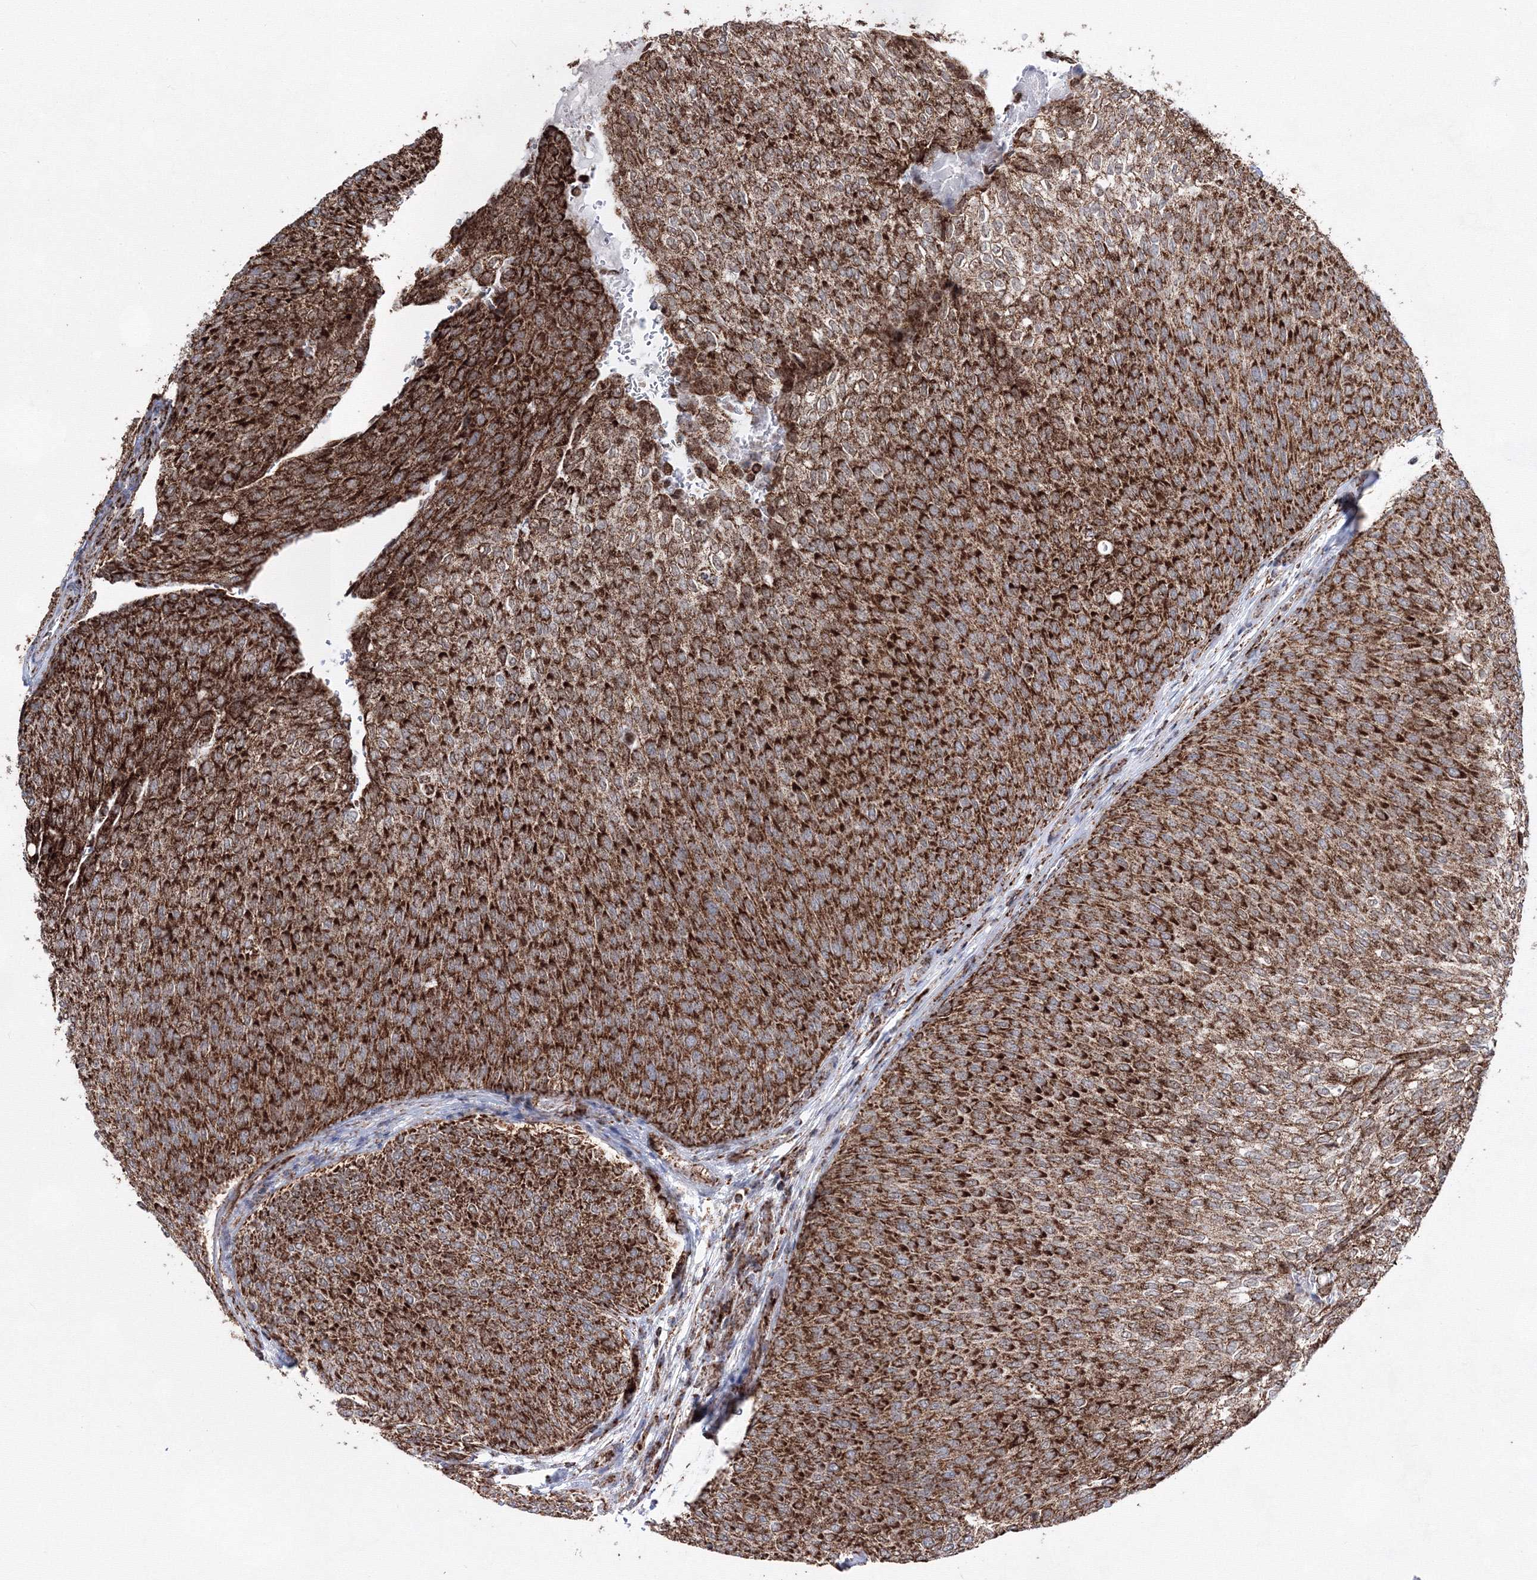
{"staining": {"intensity": "moderate", "quantity": ">75%", "location": "cytoplasmic/membranous"}, "tissue": "urothelial cancer", "cell_type": "Tumor cells", "image_type": "cancer", "snomed": [{"axis": "morphology", "description": "Urothelial carcinoma, Low grade"}, {"axis": "topography", "description": "Urinary bladder"}], "caption": "Immunohistochemical staining of human urothelial carcinoma (low-grade) reveals moderate cytoplasmic/membranous protein expression in approximately >75% of tumor cells. (brown staining indicates protein expression, while blue staining denotes nuclei).", "gene": "HADHB", "patient": {"sex": "female", "age": 79}}